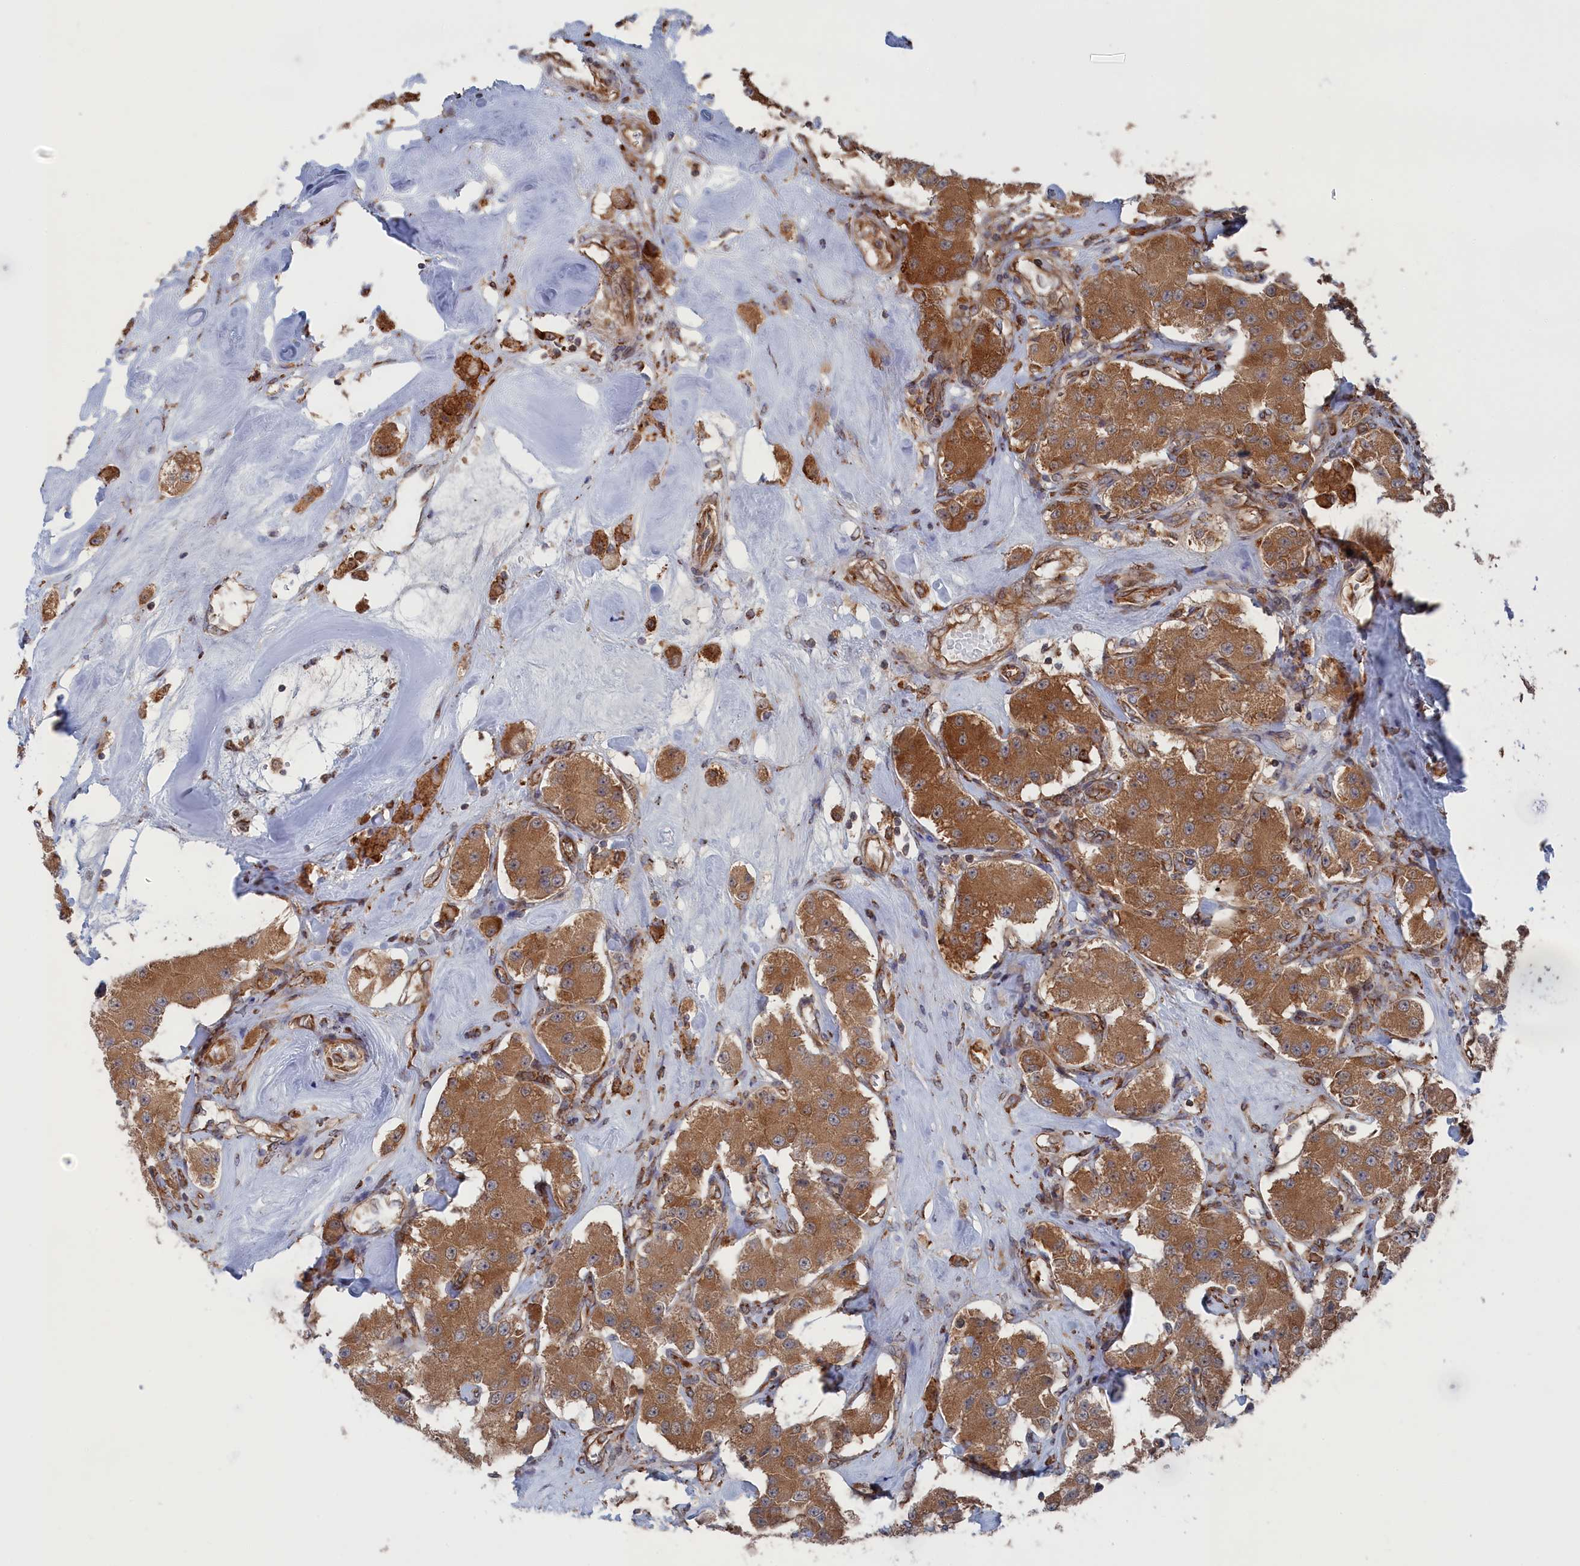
{"staining": {"intensity": "moderate", "quantity": ">75%", "location": "cytoplasmic/membranous"}, "tissue": "carcinoid", "cell_type": "Tumor cells", "image_type": "cancer", "snomed": [{"axis": "morphology", "description": "Carcinoid, malignant, NOS"}, {"axis": "topography", "description": "Pancreas"}], "caption": "An image showing moderate cytoplasmic/membranous staining in about >75% of tumor cells in carcinoid (malignant), as visualized by brown immunohistochemical staining.", "gene": "BPIFB6", "patient": {"sex": "male", "age": 41}}